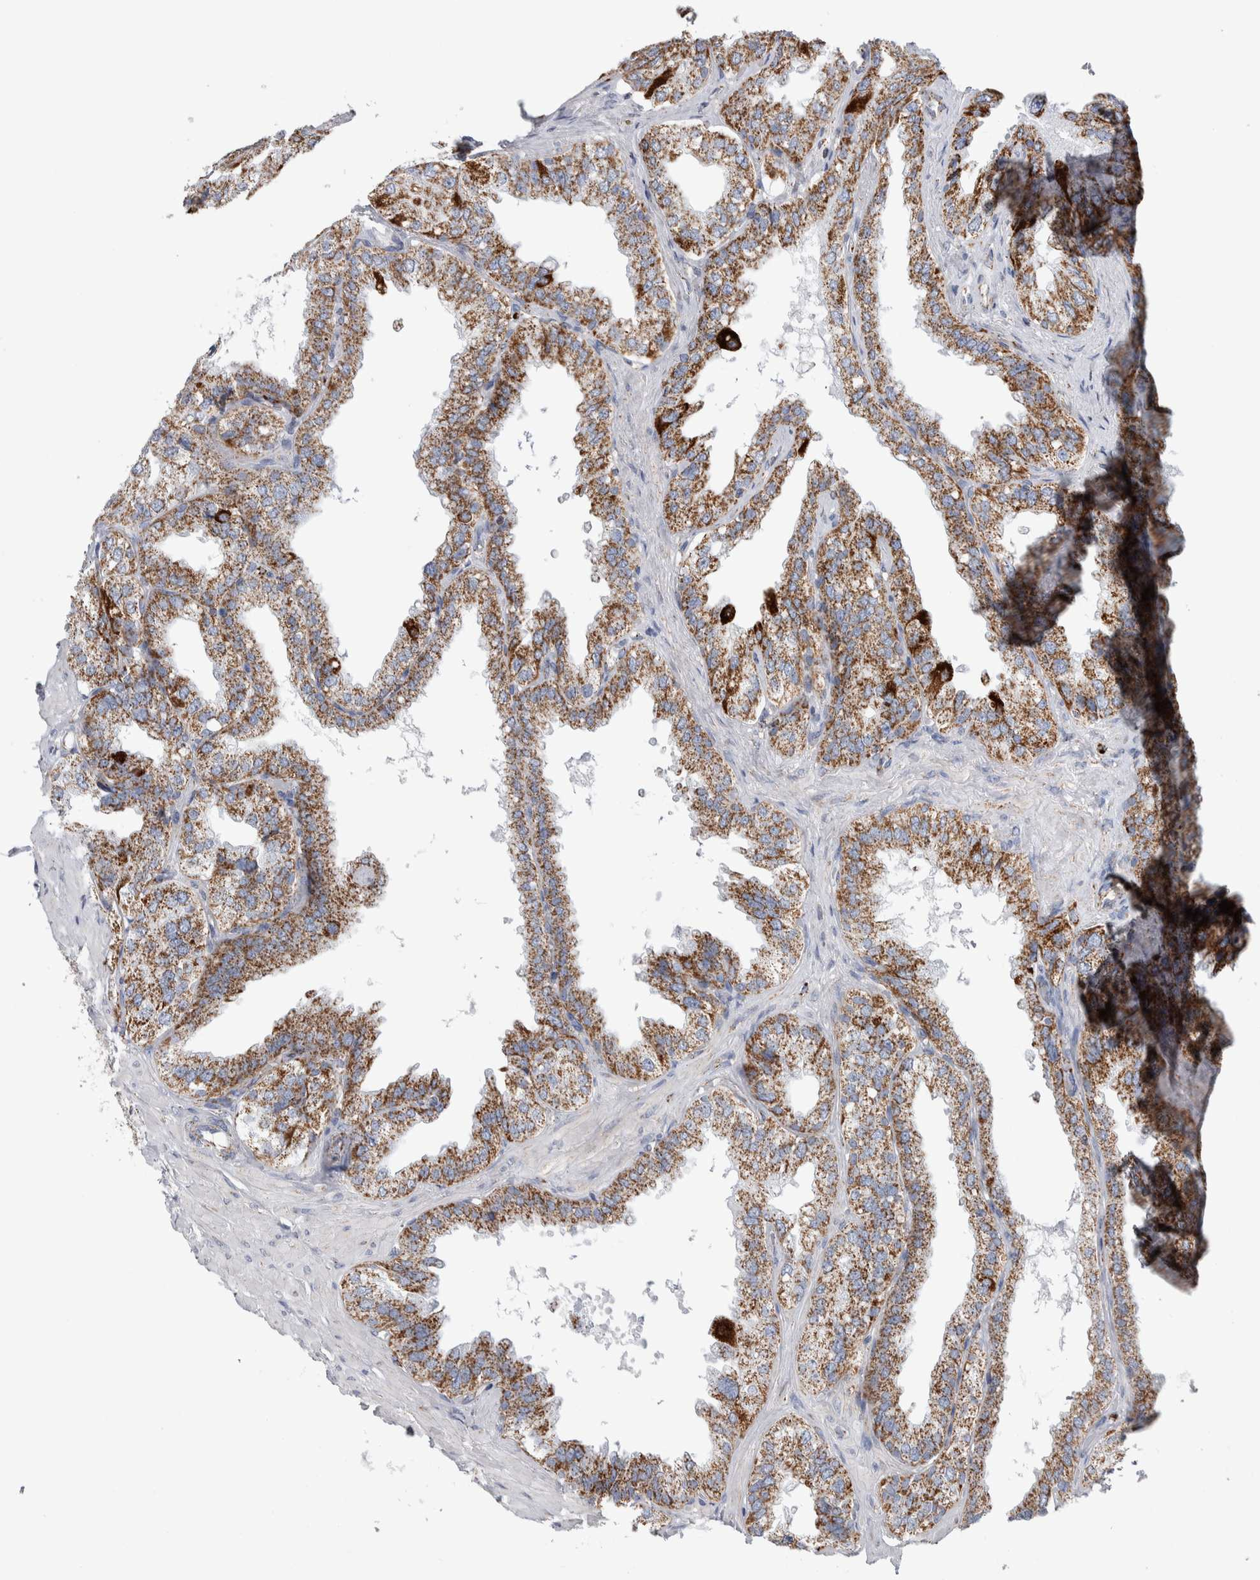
{"staining": {"intensity": "moderate", "quantity": ">75%", "location": "cytoplasmic/membranous"}, "tissue": "seminal vesicle", "cell_type": "Glandular cells", "image_type": "normal", "snomed": [{"axis": "morphology", "description": "Normal tissue, NOS"}, {"axis": "topography", "description": "Seminal veicle"}], "caption": "Protein expression analysis of unremarkable human seminal vesicle reveals moderate cytoplasmic/membranous expression in approximately >75% of glandular cells.", "gene": "ETFA", "patient": {"sex": "male", "age": 68}}